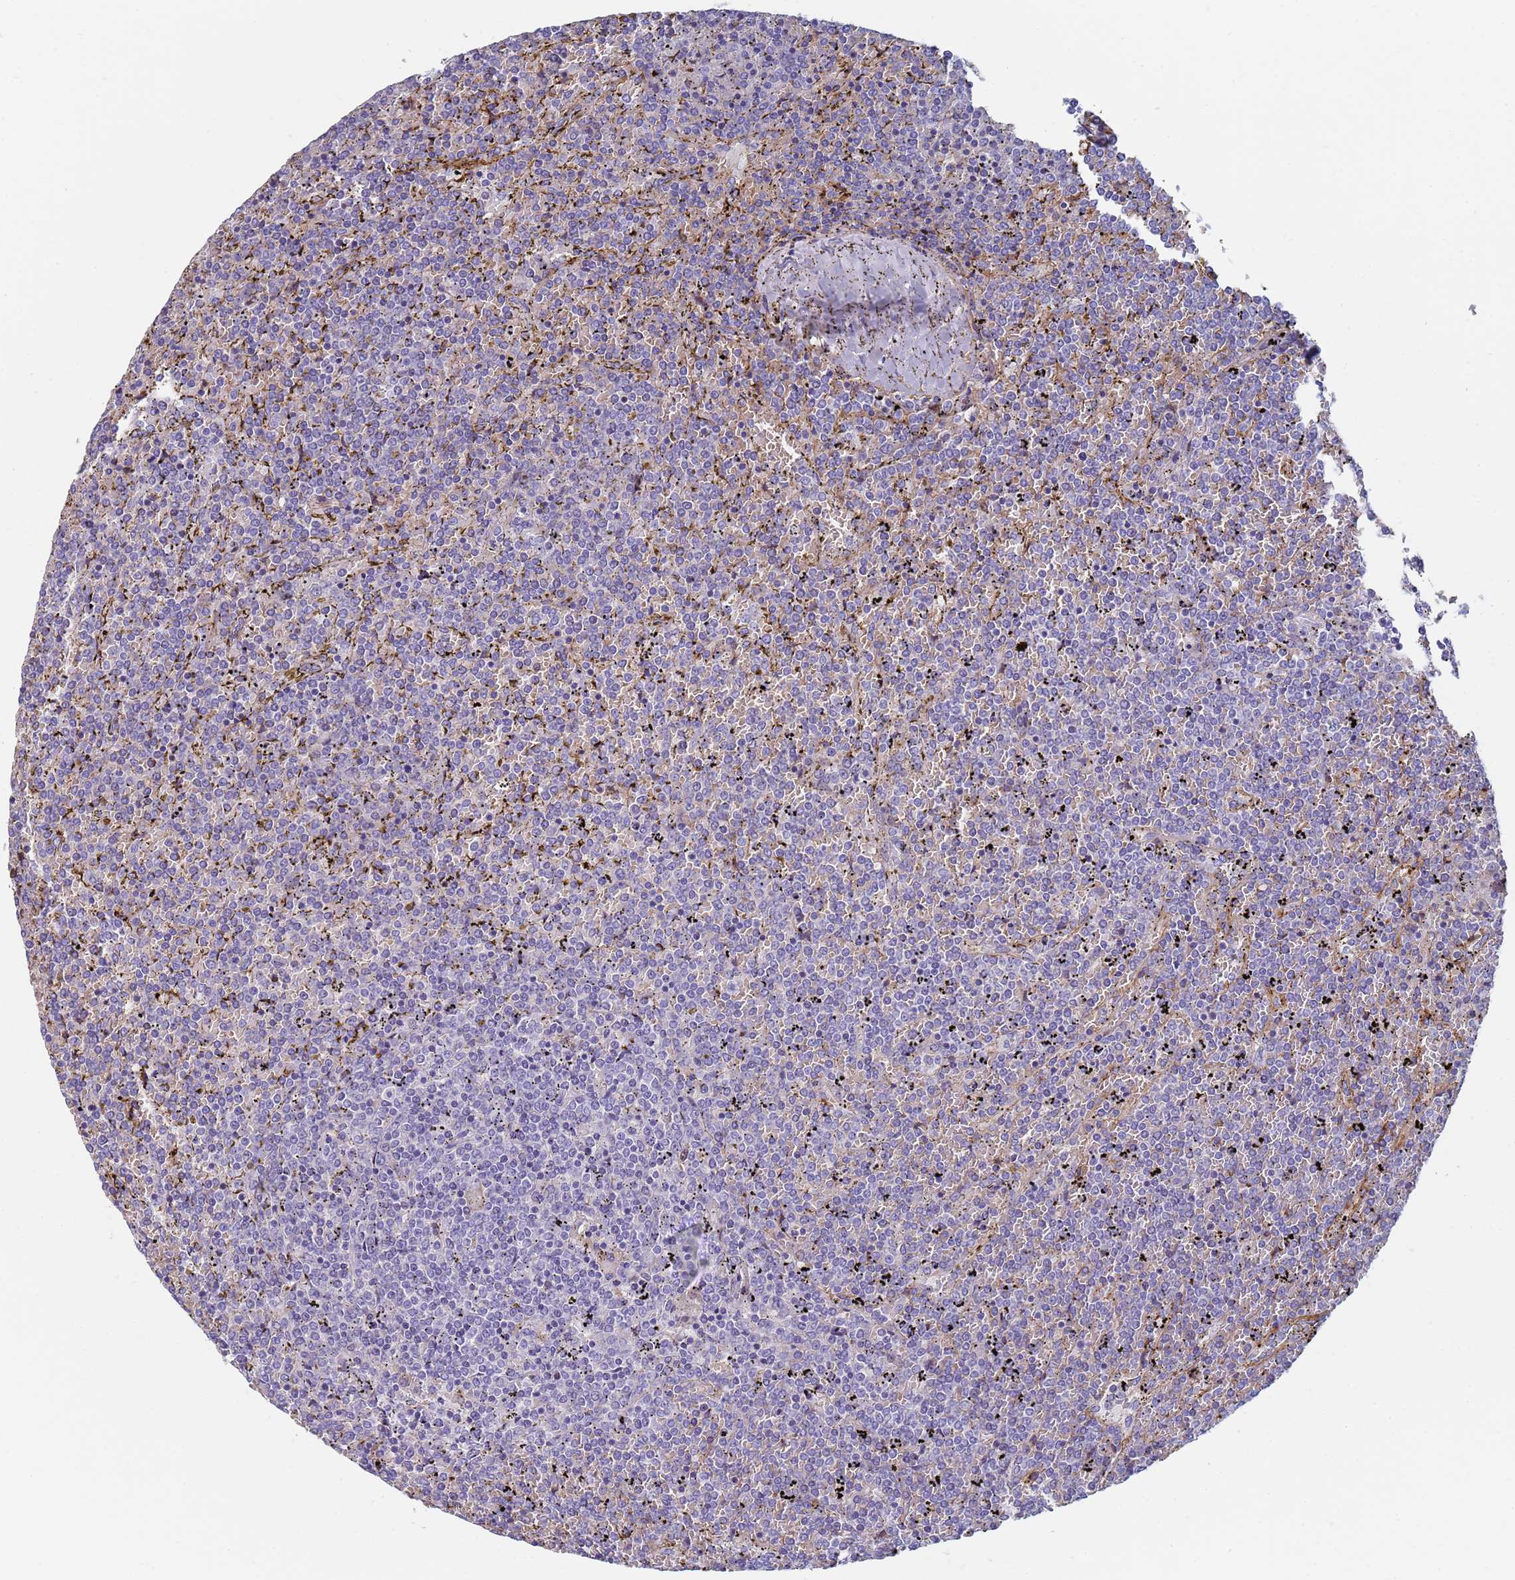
{"staining": {"intensity": "negative", "quantity": "none", "location": "none"}, "tissue": "lymphoma", "cell_type": "Tumor cells", "image_type": "cancer", "snomed": [{"axis": "morphology", "description": "Malignant lymphoma, non-Hodgkin's type, Low grade"}, {"axis": "topography", "description": "Spleen"}], "caption": "An immunohistochemistry histopathology image of lymphoma is shown. There is no staining in tumor cells of lymphoma.", "gene": "ABCA8", "patient": {"sex": "female", "age": 19}}